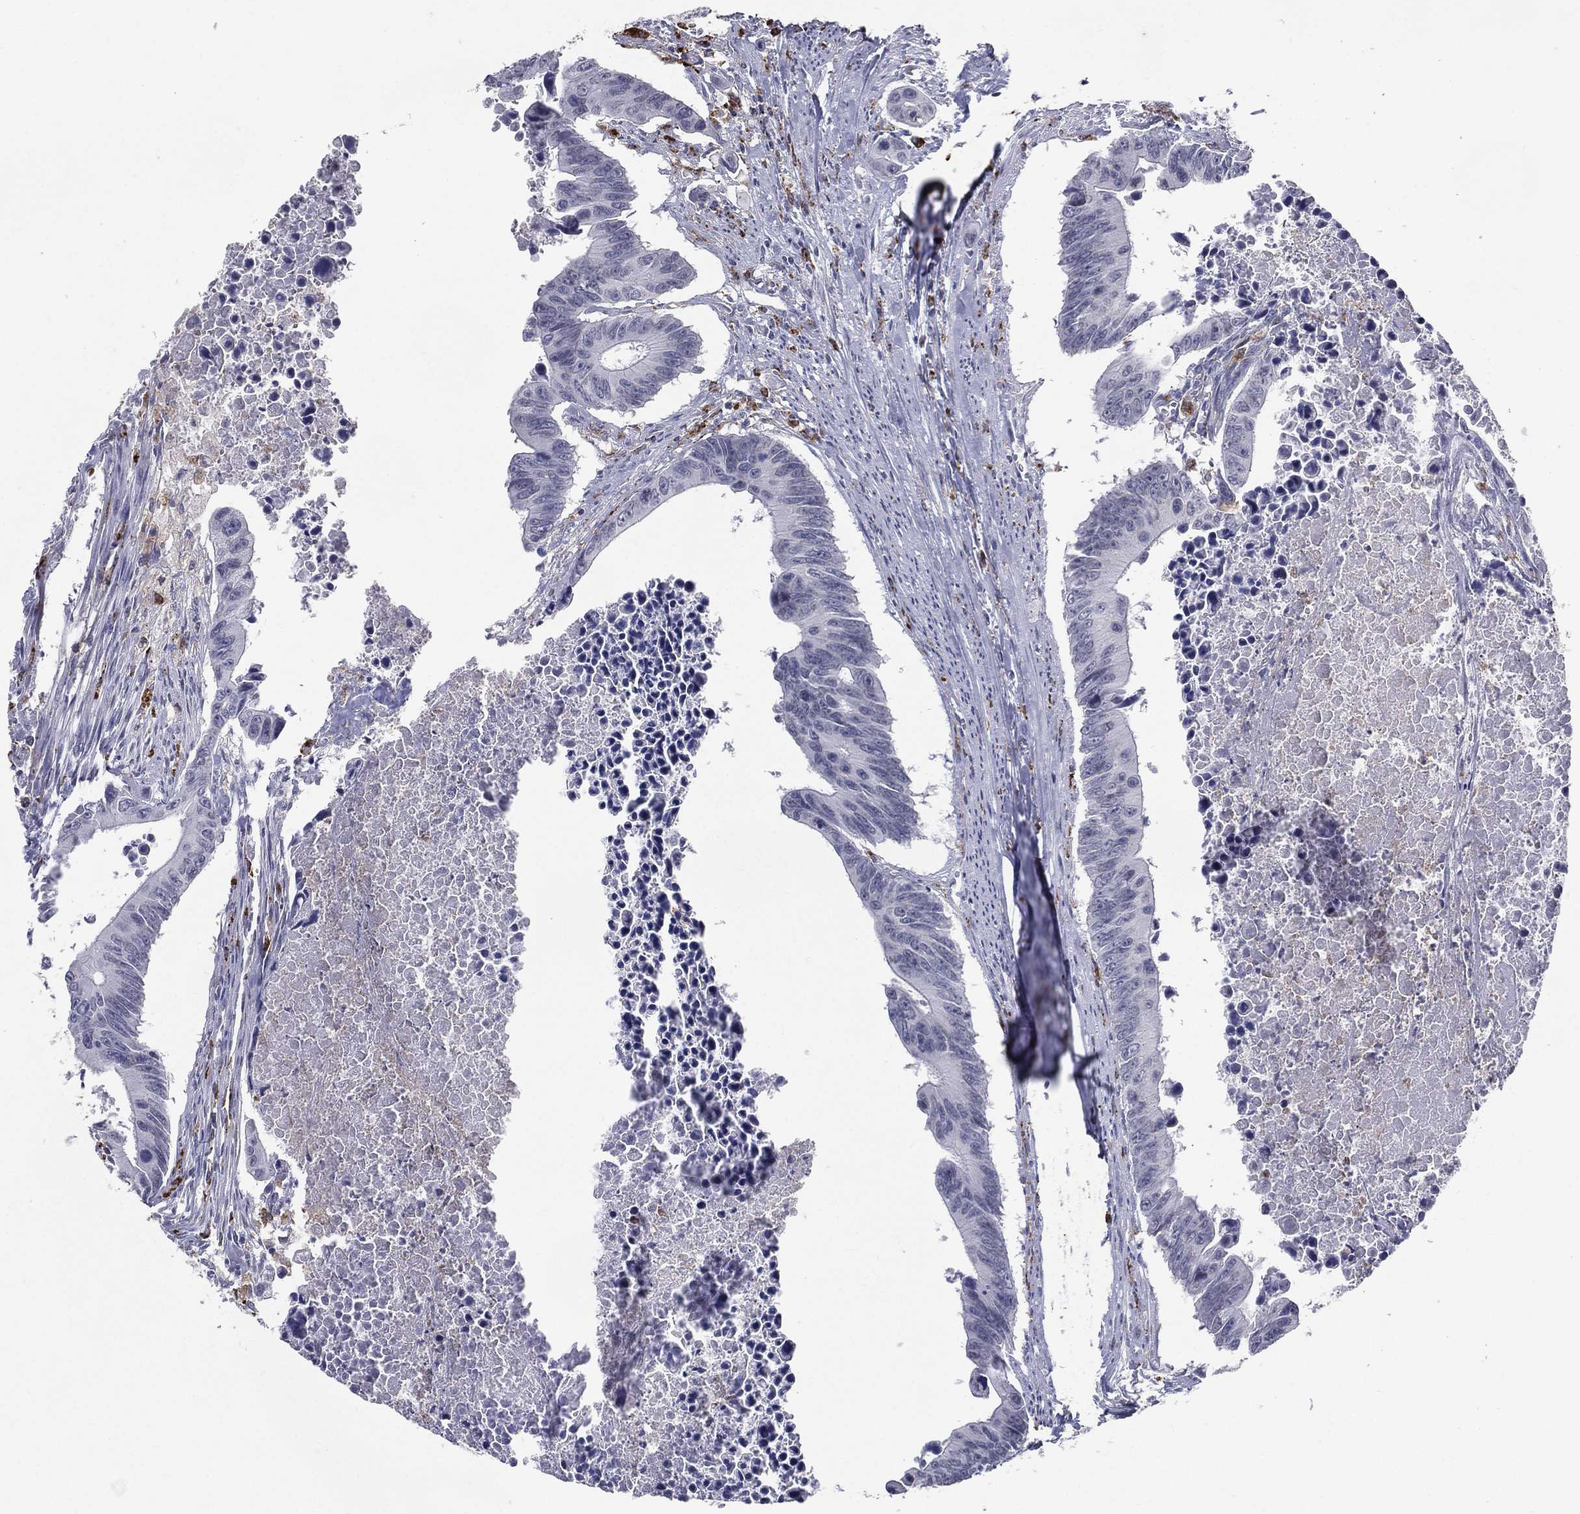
{"staining": {"intensity": "negative", "quantity": "none", "location": "none"}, "tissue": "colorectal cancer", "cell_type": "Tumor cells", "image_type": "cancer", "snomed": [{"axis": "morphology", "description": "Adenocarcinoma, NOS"}, {"axis": "topography", "description": "Colon"}], "caption": "A photomicrograph of human colorectal cancer (adenocarcinoma) is negative for staining in tumor cells.", "gene": "EVI2B", "patient": {"sex": "female", "age": 87}}